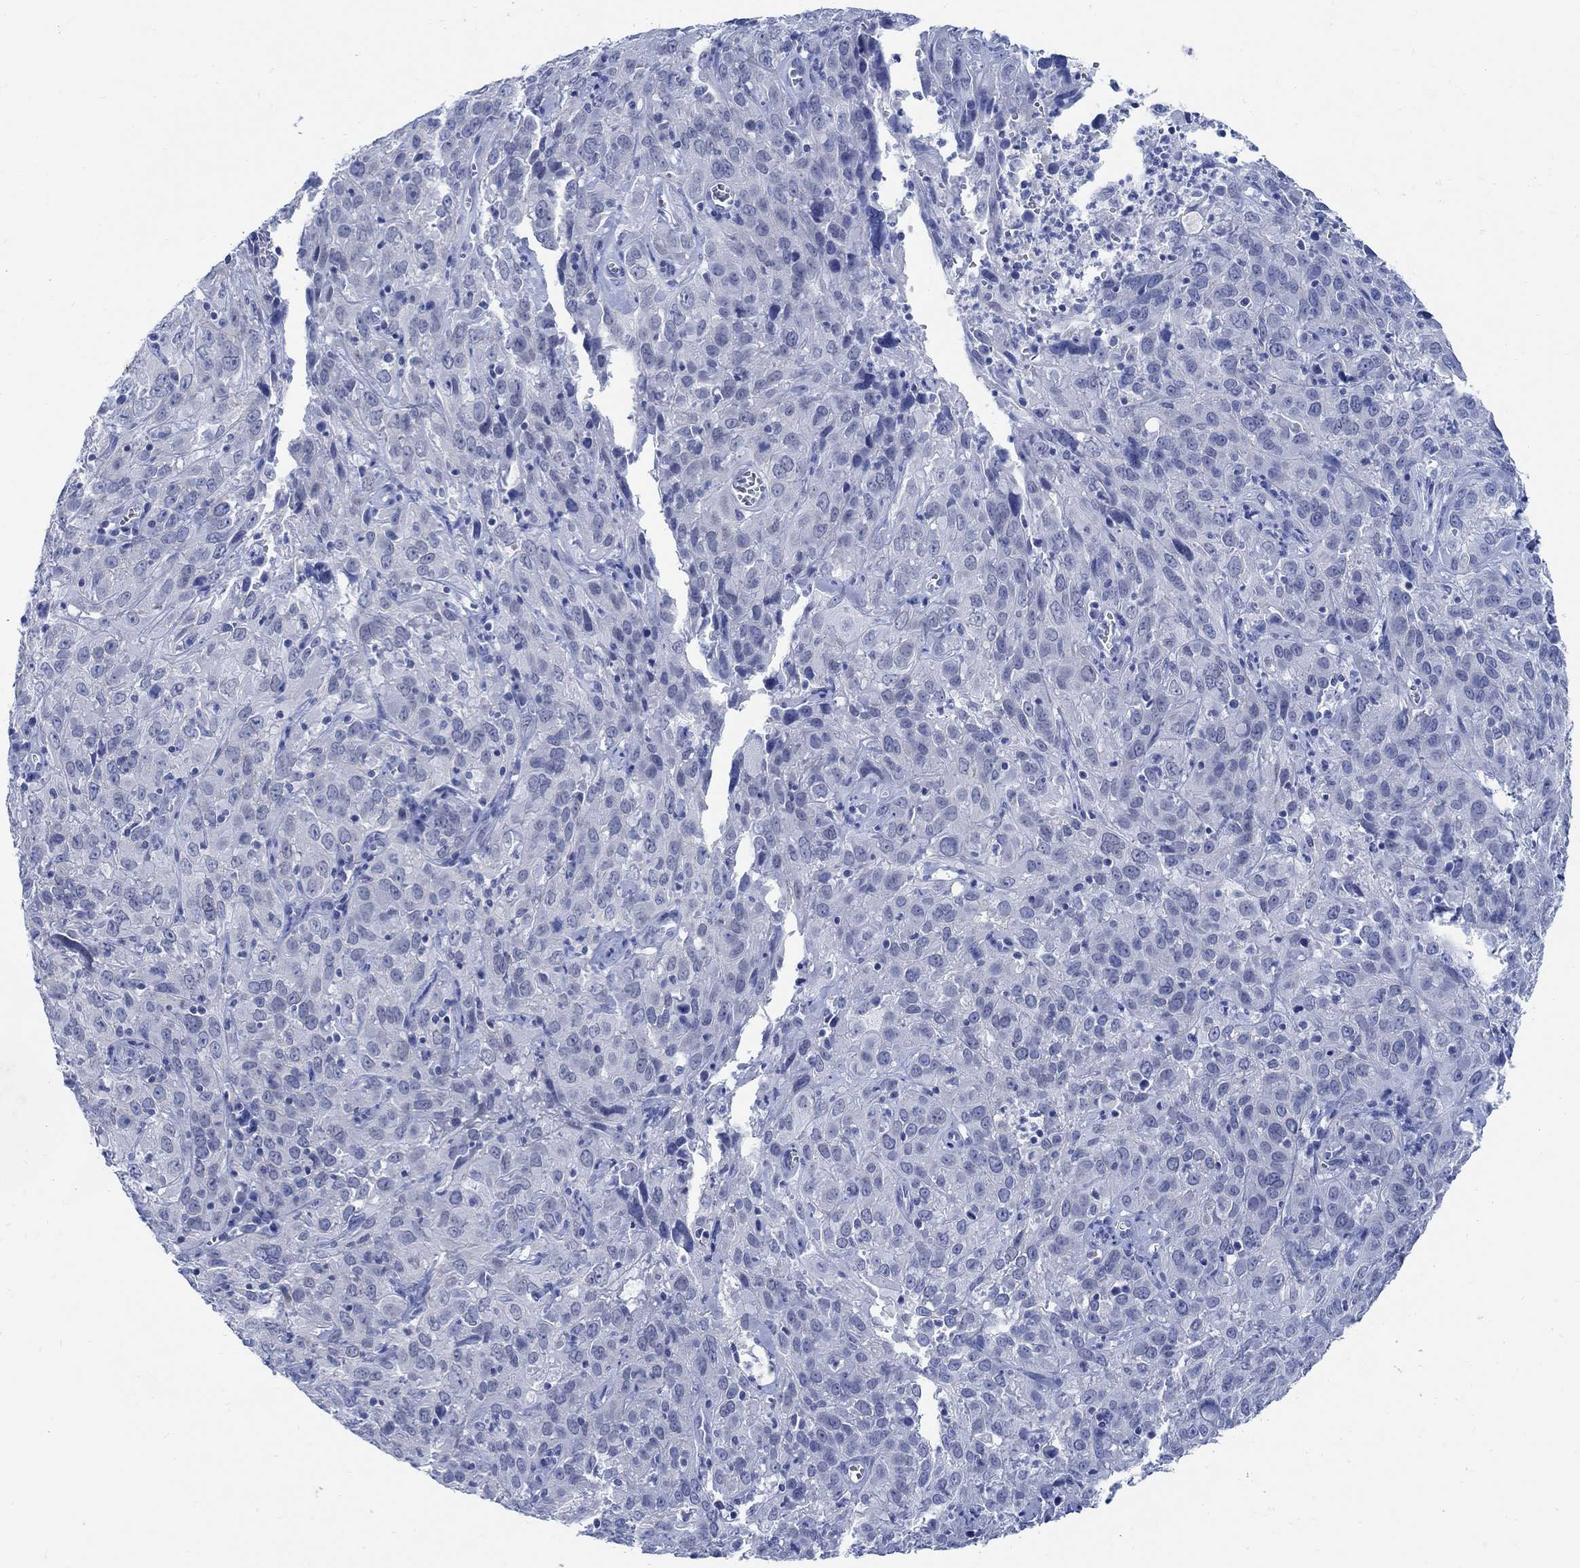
{"staining": {"intensity": "negative", "quantity": "none", "location": "none"}, "tissue": "cervical cancer", "cell_type": "Tumor cells", "image_type": "cancer", "snomed": [{"axis": "morphology", "description": "Squamous cell carcinoma, NOS"}, {"axis": "topography", "description": "Cervix"}], "caption": "This is an immunohistochemistry micrograph of squamous cell carcinoma (cervical). There is no positivity in tumor cells.", "gene": "CAMK2N1", "patient": {"sex": "female", "age": 32}}